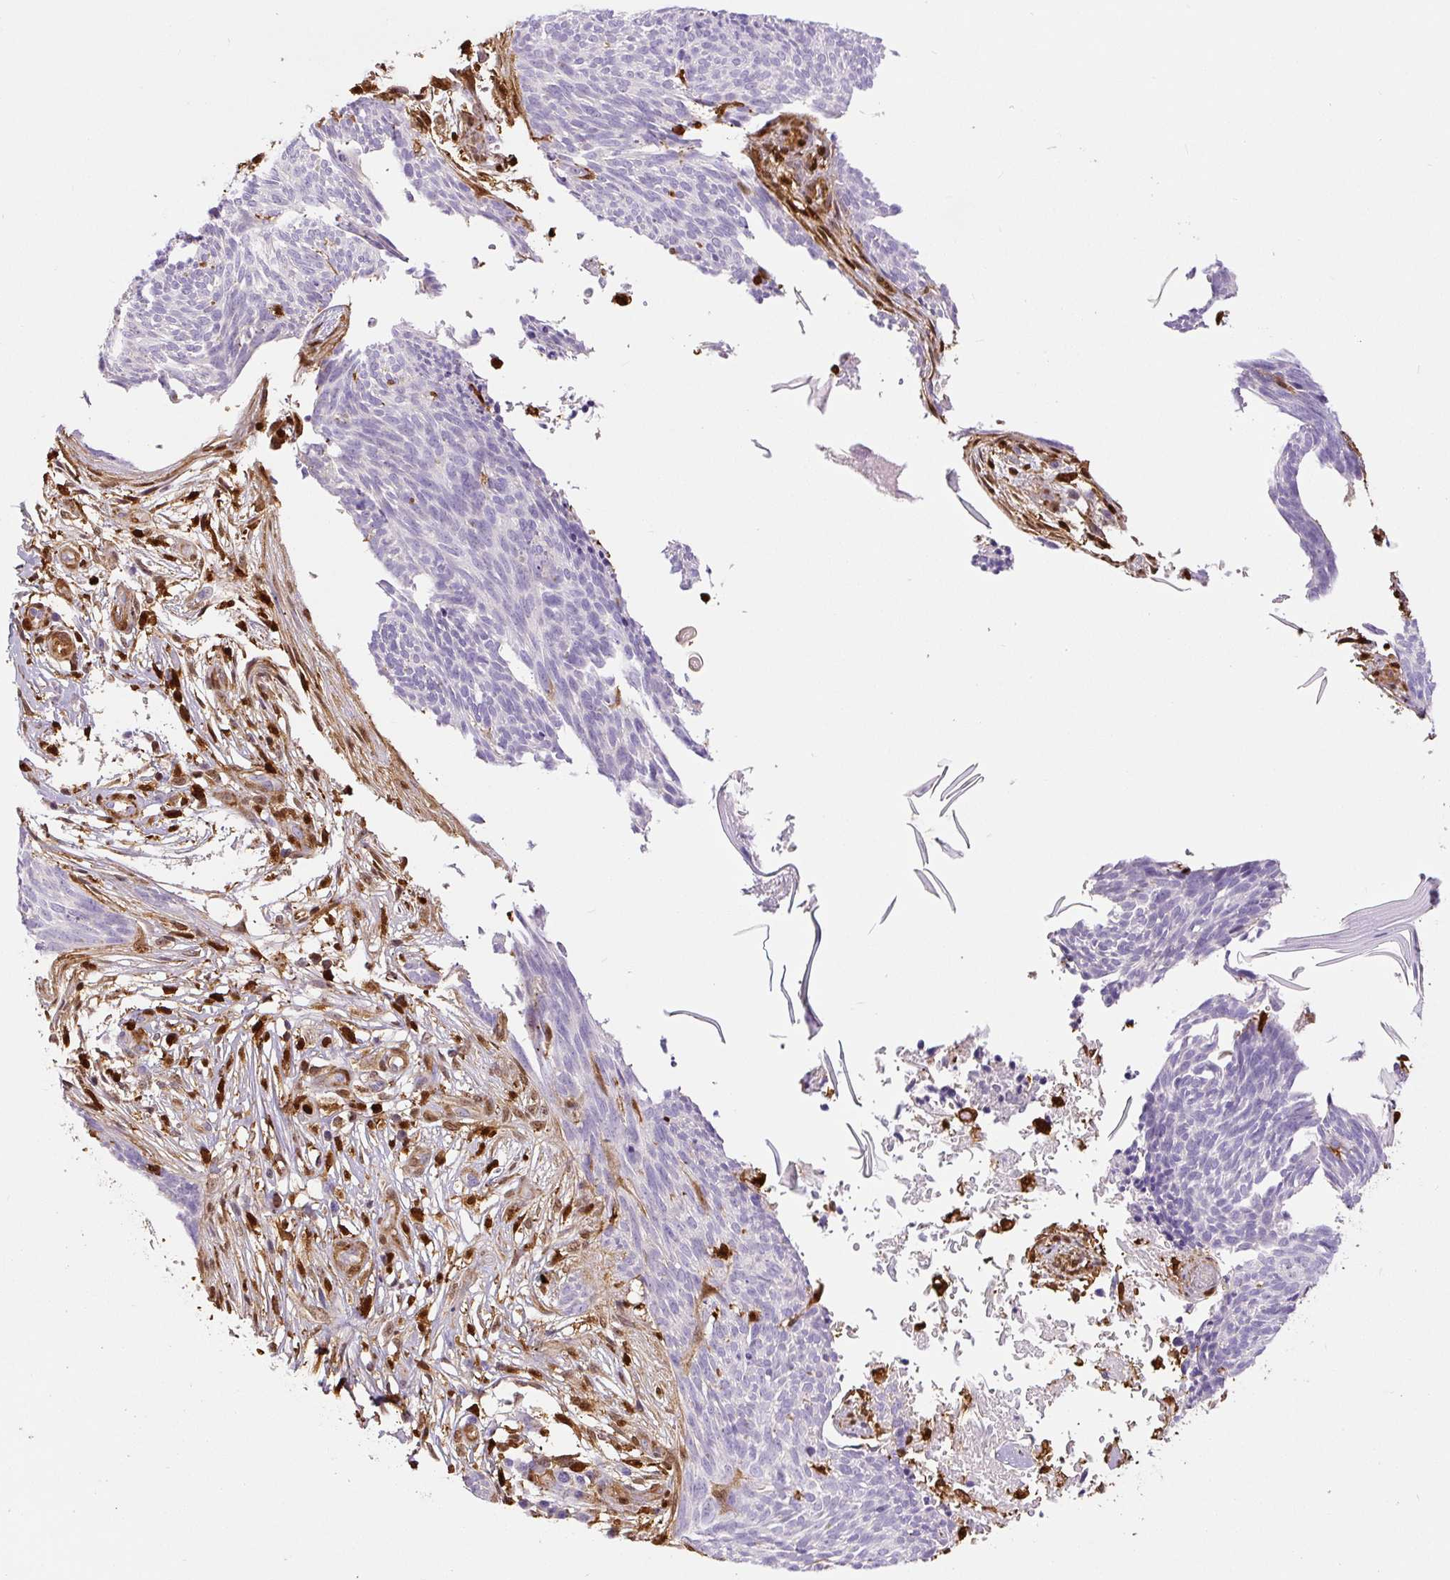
{"staining": {"intensity": "negative", "quantity": "none", "location": "none"}, "tissue": "skin cancer", "cell_type": "Tumor cells", "image_type": "cancer", "snomed": [{"axis": "morphology", "description": "Basal cell carcinoma"}, {"axis": "topography", "description": "Skin"}, {"axis": "topography", "description": "Skin, foot"}], "caption": "The image displays no staining of tumor cells in basal cell carcinoma (skin). (Stains: DAB (3,3'-diaminobenzidine) IHC with hematoxylin counter stain, Microscopy: brightfield microscopy at high magnification).", "gene": "S100A4", "patient": {"sex": "female", "age": 86}}